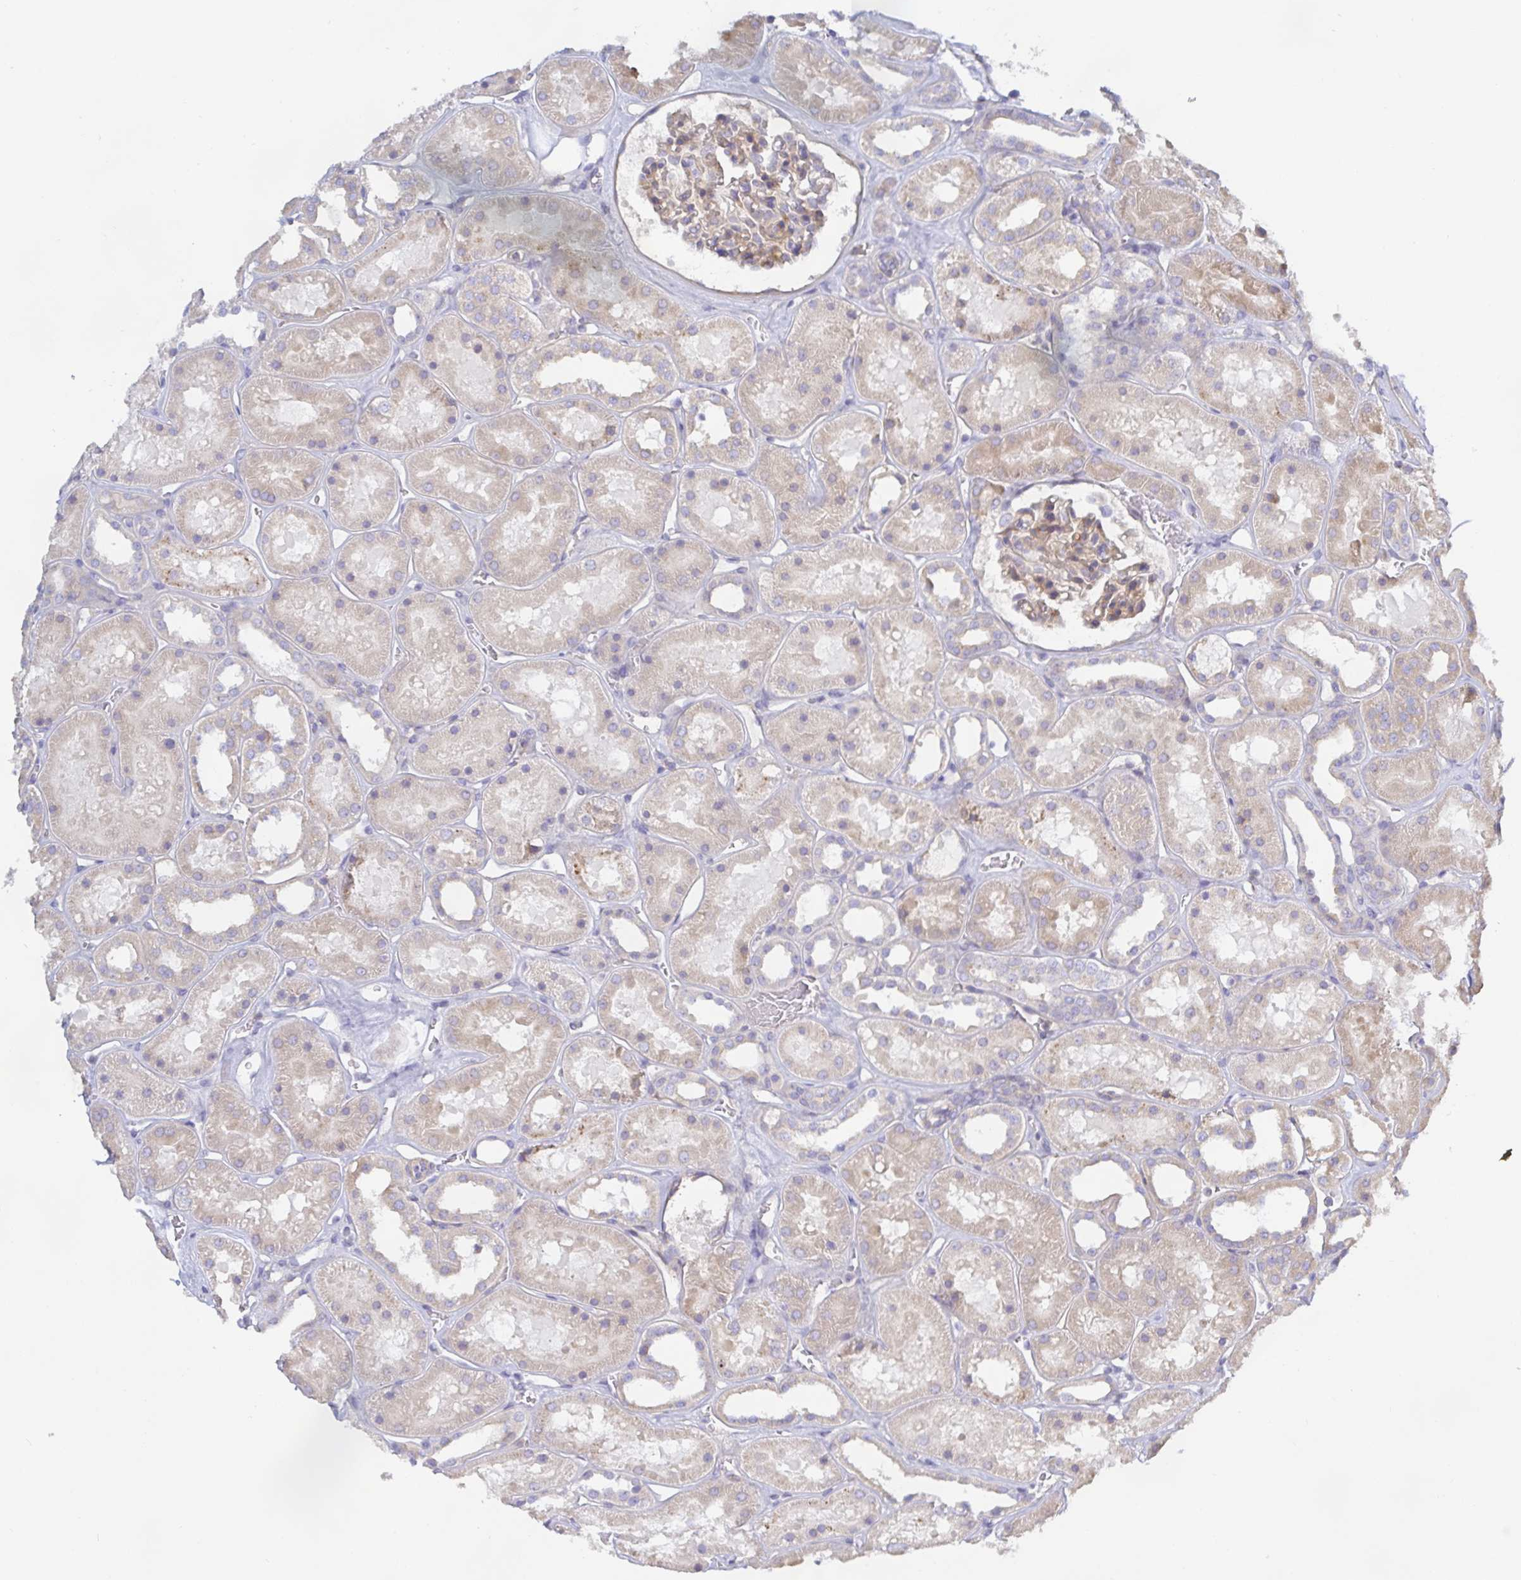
{"staining": {"intensity": "weak", "quantity": "25%-75%", "location": "cytoplasmic/membranous"}, "tissue": "kidney", "cell_type": "Cells in glomeruli", "image_type": "normal", "snomed": [{"axis": "morphology", "description": "Normal tissue, NOS"}, {"axis": "topography", "description": "Kidney"}], "caption": "An immunohistochemistry (IHC) photomicrograph of unremarkable tissue is shown. Protein staining in brown shows weak cytoplasmic/membranous positivity in kidney within cells in glomeruli.", "gene": "METTL22", "patient": {"sex": "female", "age": 41}}